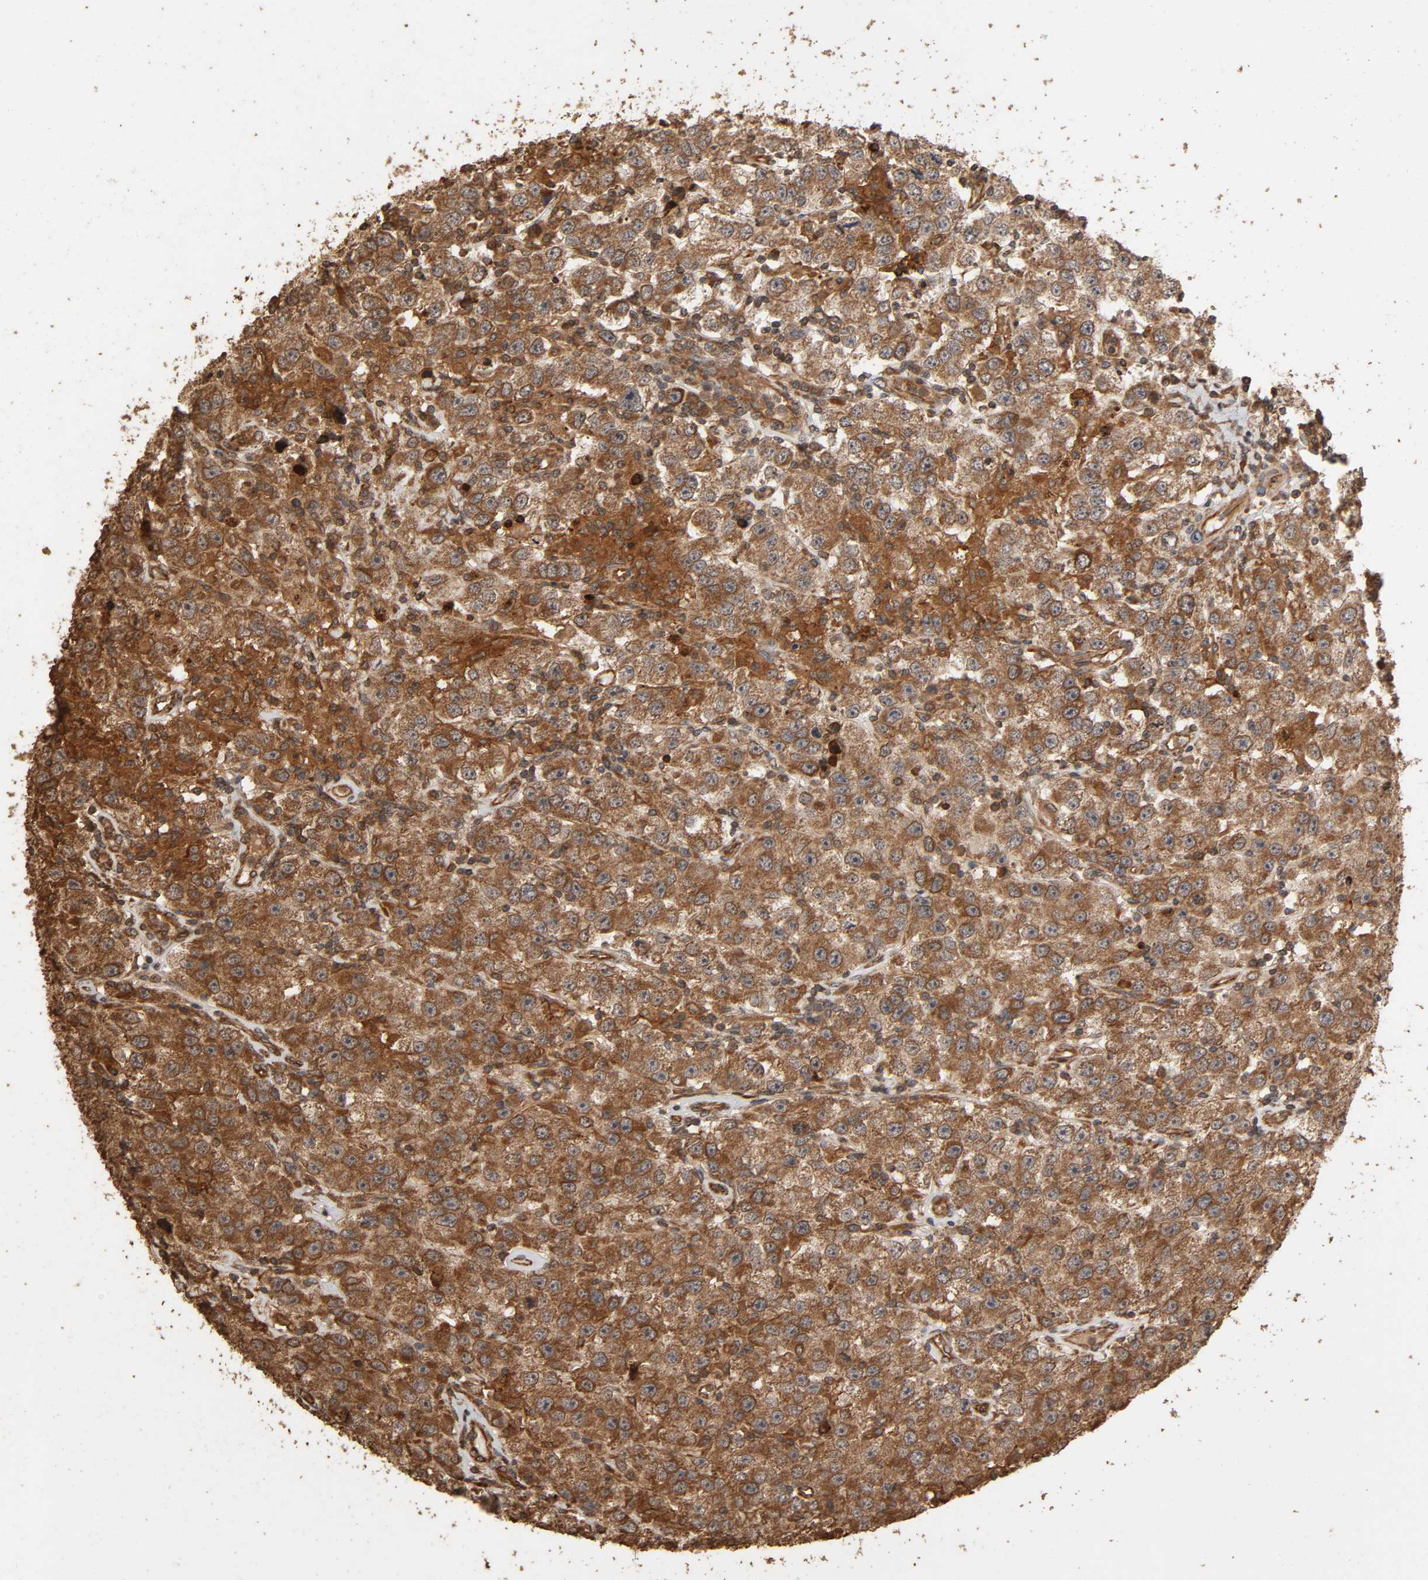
{"staining": {"intensity": "strong", "quantity": "<25%", "location": "cytoplasmic/membranous"}, "tissue": "testis cancer", "cell_type": "Tumor cells", "image_type": "cancer", "snomed": [{"axis": "morphology", "description": "Seminoma, NOS"}, {"axis": "topography", "description": "Testis"}], "caption": "An IHC histopathology image of tumor tissue is shown. Protein staining in brown labels strong cytoplasmic/membranous positivity in seminoma (testis) within tumor cells.", "gene": "RPS6KA6", "patient": {"sex": "male", "age": 52}}